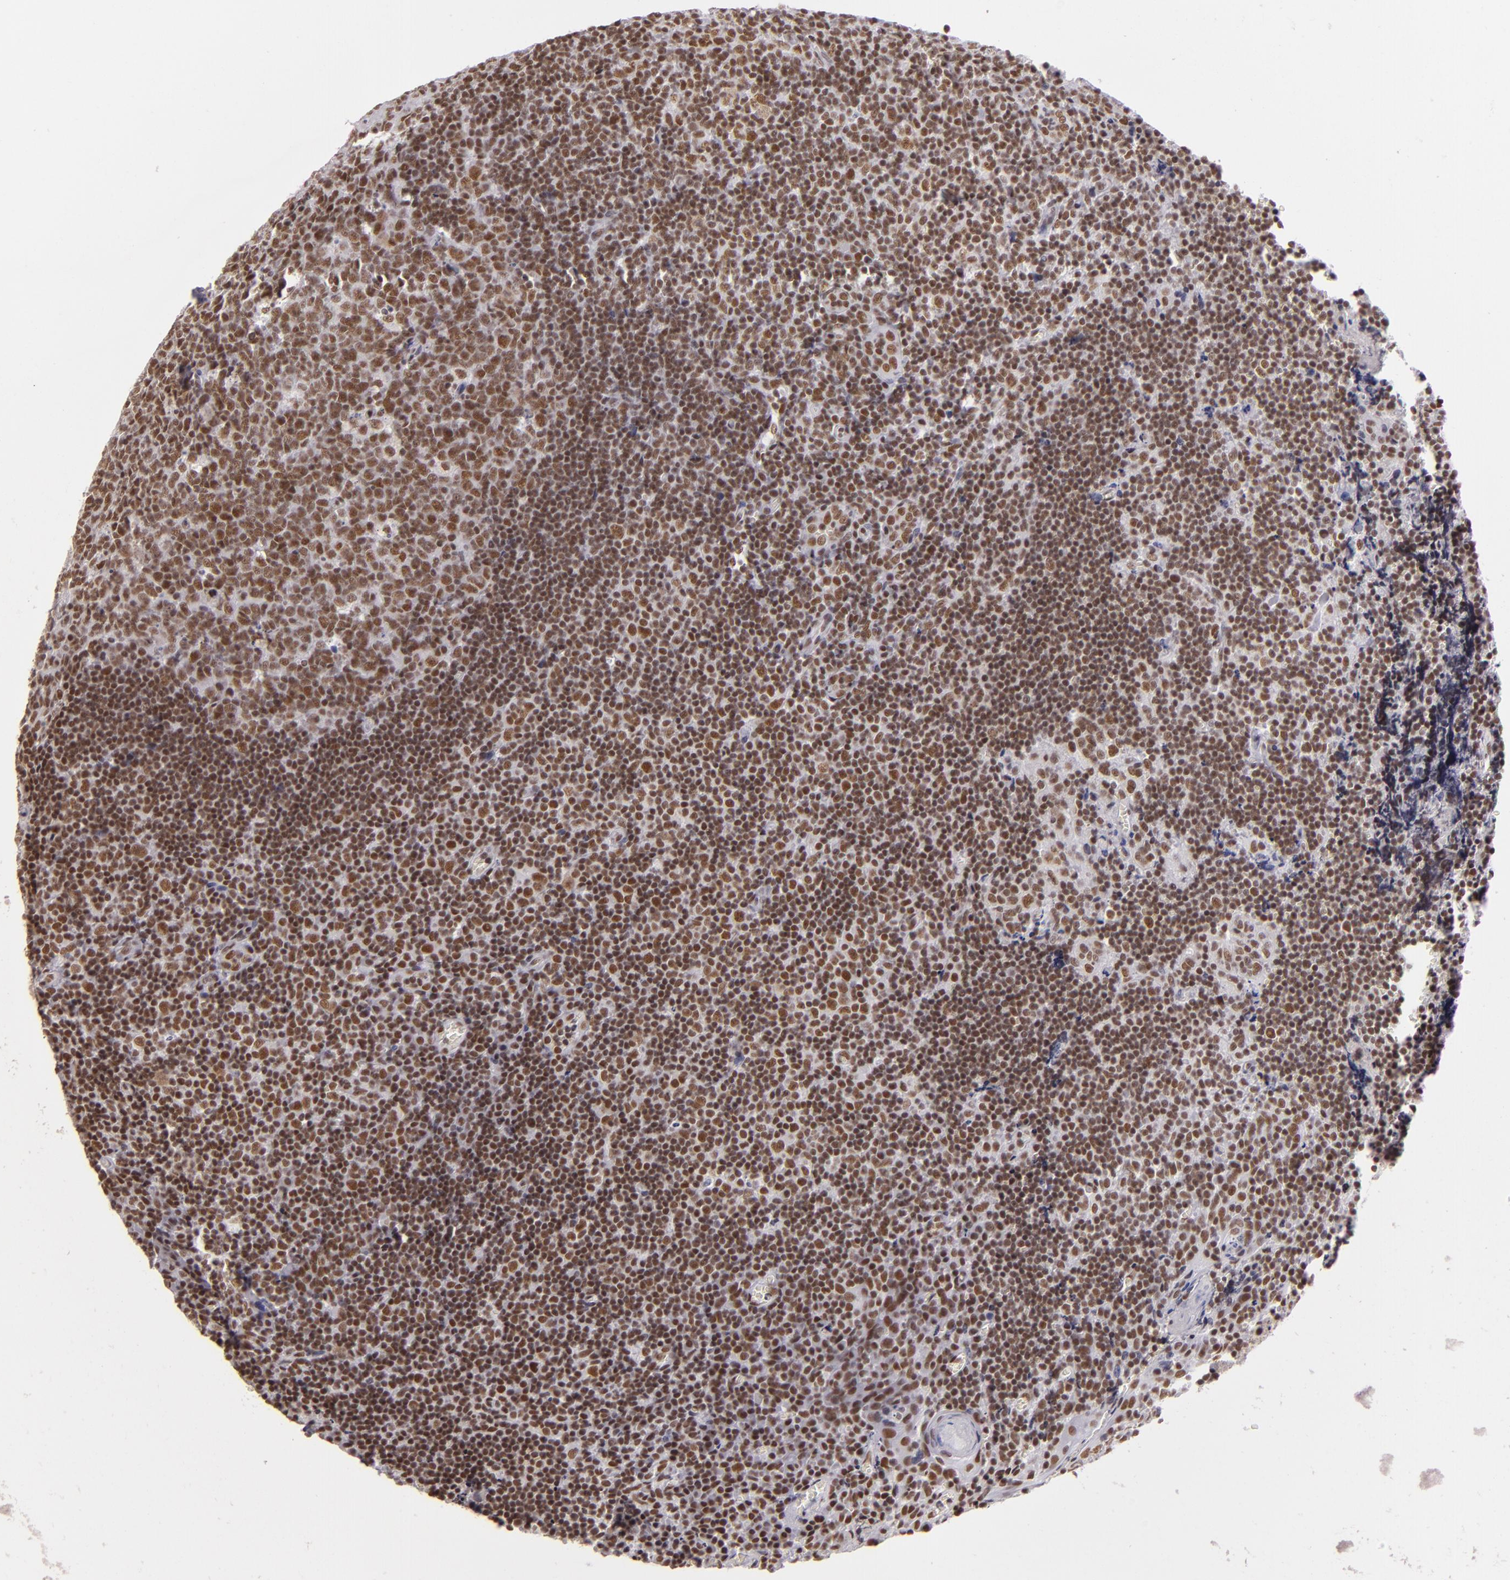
{"staining": {"intensity": "moderate", "quantity": ">75%", "location": "nuclear"}, "tissue": "tonsil", "cell_type": "Germinal center cells", "image_type": "normal", "snomed": [{"axis": "morphology", "description": "Normal tissue, NOS"}, {"axis": "topography", "description": "Tonsil"}], "caption": "Moderate nuclear expression for a protein is seen in about >75% of germinal center cells of unremarkable tonsil using immunohistochemistry.", "gene": "BRD8", "patient": {"sex": "male", "age": 20}}